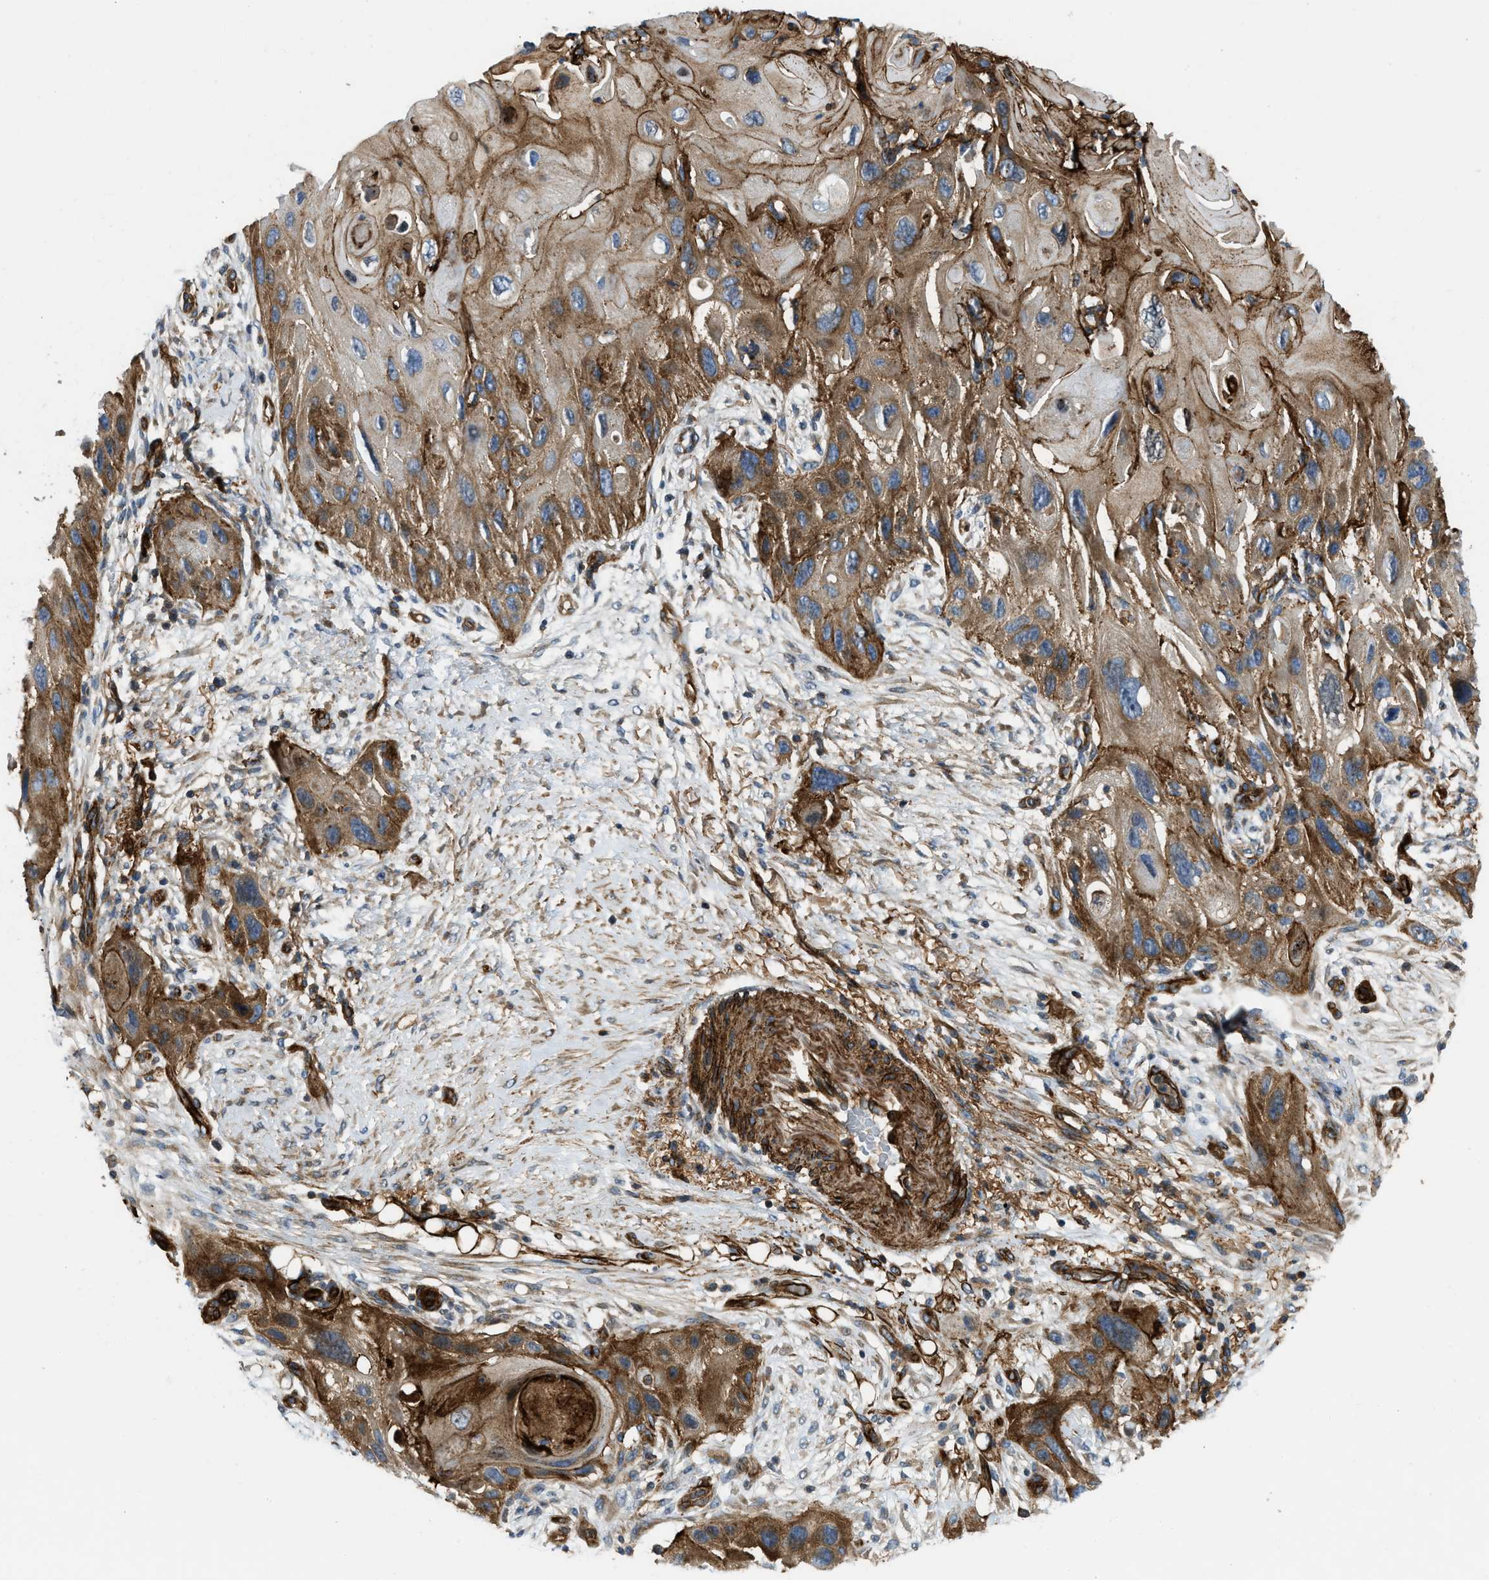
{"staining": {"intensity": "moderate", "quantity": ">75%", "location": "cytoplasmic/membranous"}, "tissue": "skin cancer", "cell_type": "Tumor cells", "image_type": "cancer", "snomed": [{"axis": "morphology", "description": "Squamous cell carcinoma, NOS"}, {"axis": "topography", "description": "Skin"}], "caption": "Human squamous cell carcinoma (skin) stained for a protein (brown) demonstrates moderate cytoplasmic/membranous positive positivity in about >75% of tumor cells.", "gene": "NYNRIN", "patient": {"sex": "female", "age": 77}}